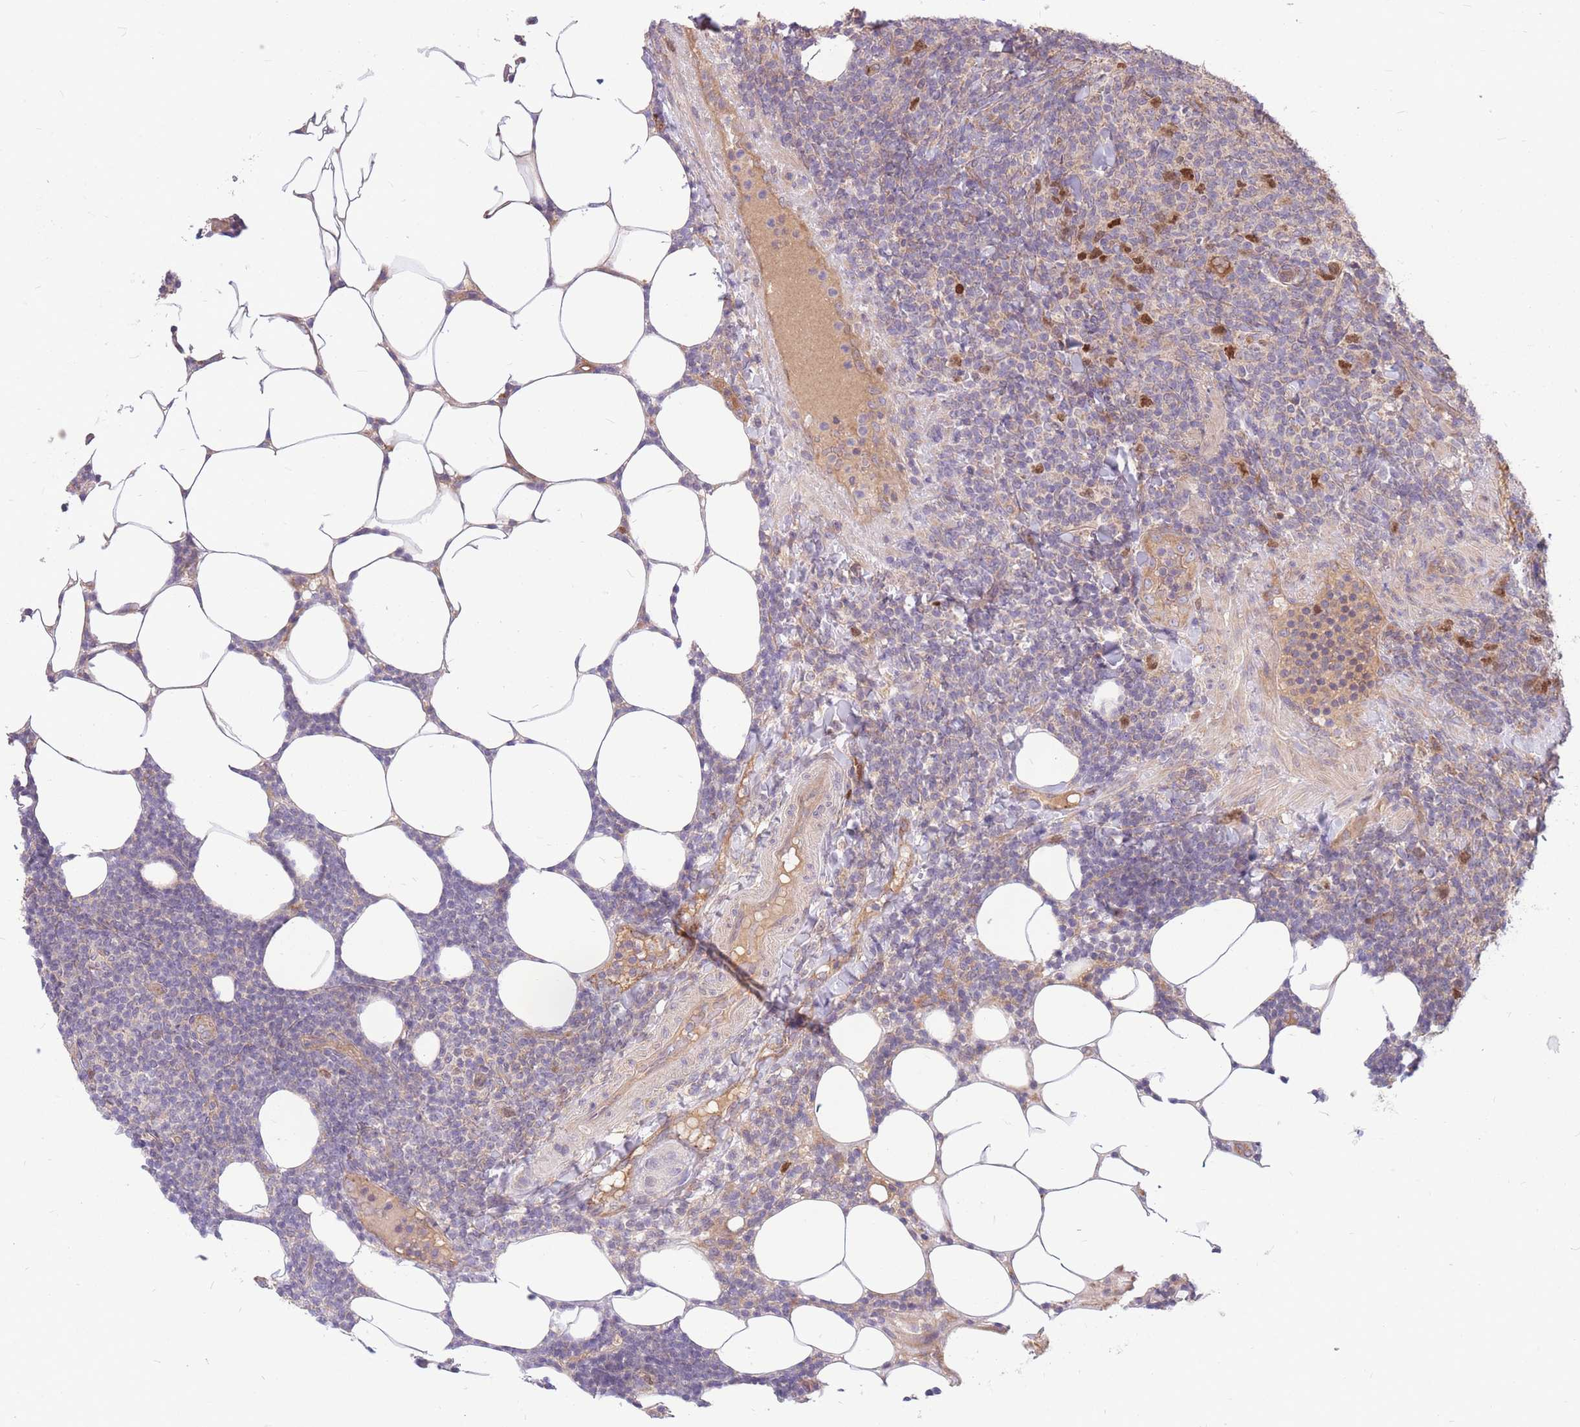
{"staining": {"intensity": "moderate", "quantity": "<25%", "location": "nuclear"}, "tissue": "lymphoma", "cell_type": "Tumor cells", "image_type": "cancer", "snomed": [{"axis": "morphology", "description": "Malignant lymphoma, non-Hodgkin's type, Low grade"}, {"axis": "topography", "description": "Lymph node"}], "caption": "Moderate nuclear protein positivity is identified in about <25% of tumor cells in lymphoma.", "gene": "GMNN", "patient": {"sex": "male", "age": 66}}